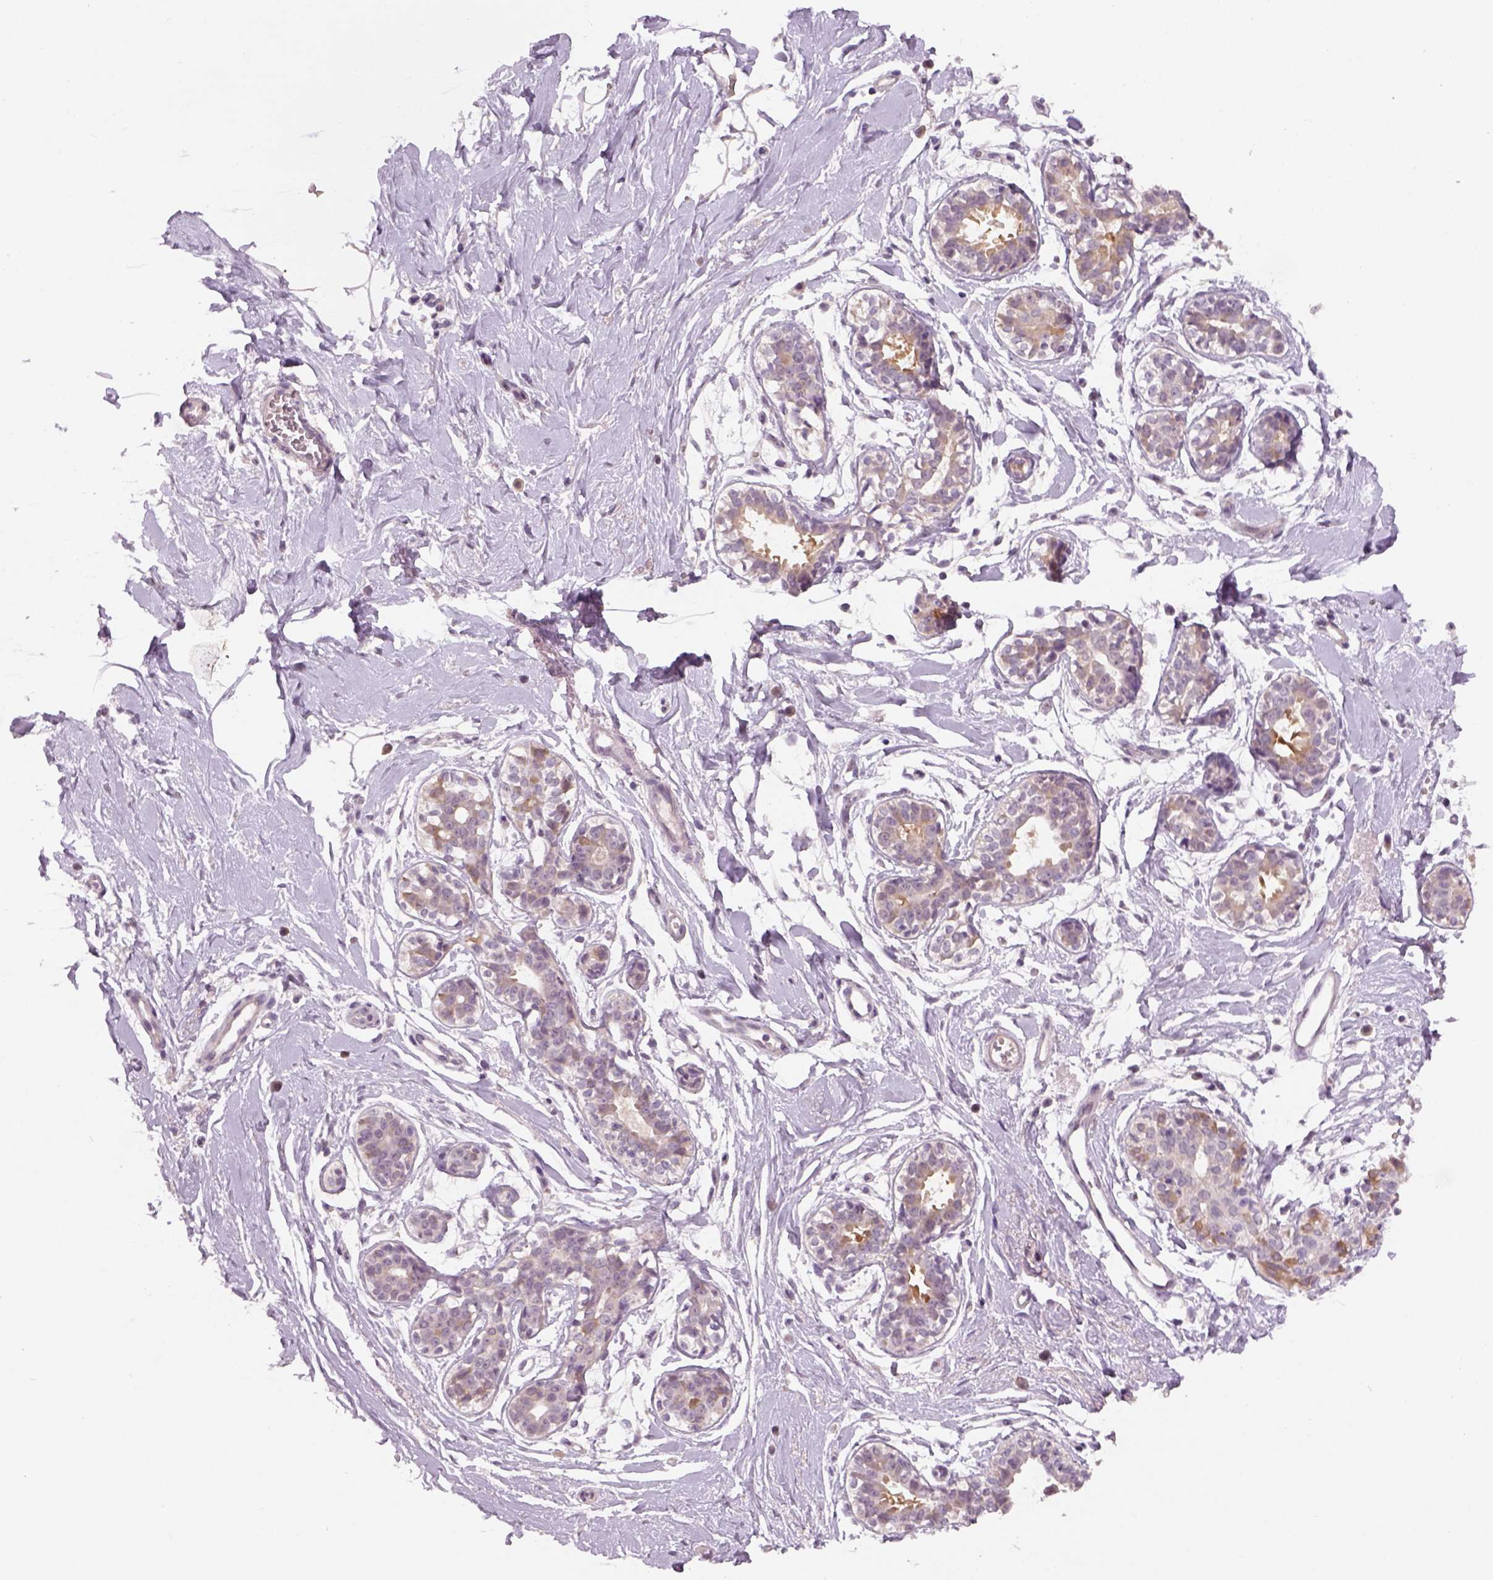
{"staining": {"intensity": "negative", "quantity": "none", "location": "none"}, "tissue": "breast", "cell_type": "Adipocytes", "image_type": "normal", "snomed": [{"axis": "morphology", "description": "Normal tissue, NOS"}, {"axis": "topography", "description": "Breast"}], "caption": "DAB immunohistochemical staining of unremarkable human breast displays no significant expression in adipocytes.", "gene": "GDNF", "patient": {"sex": "female", "age": 49}}